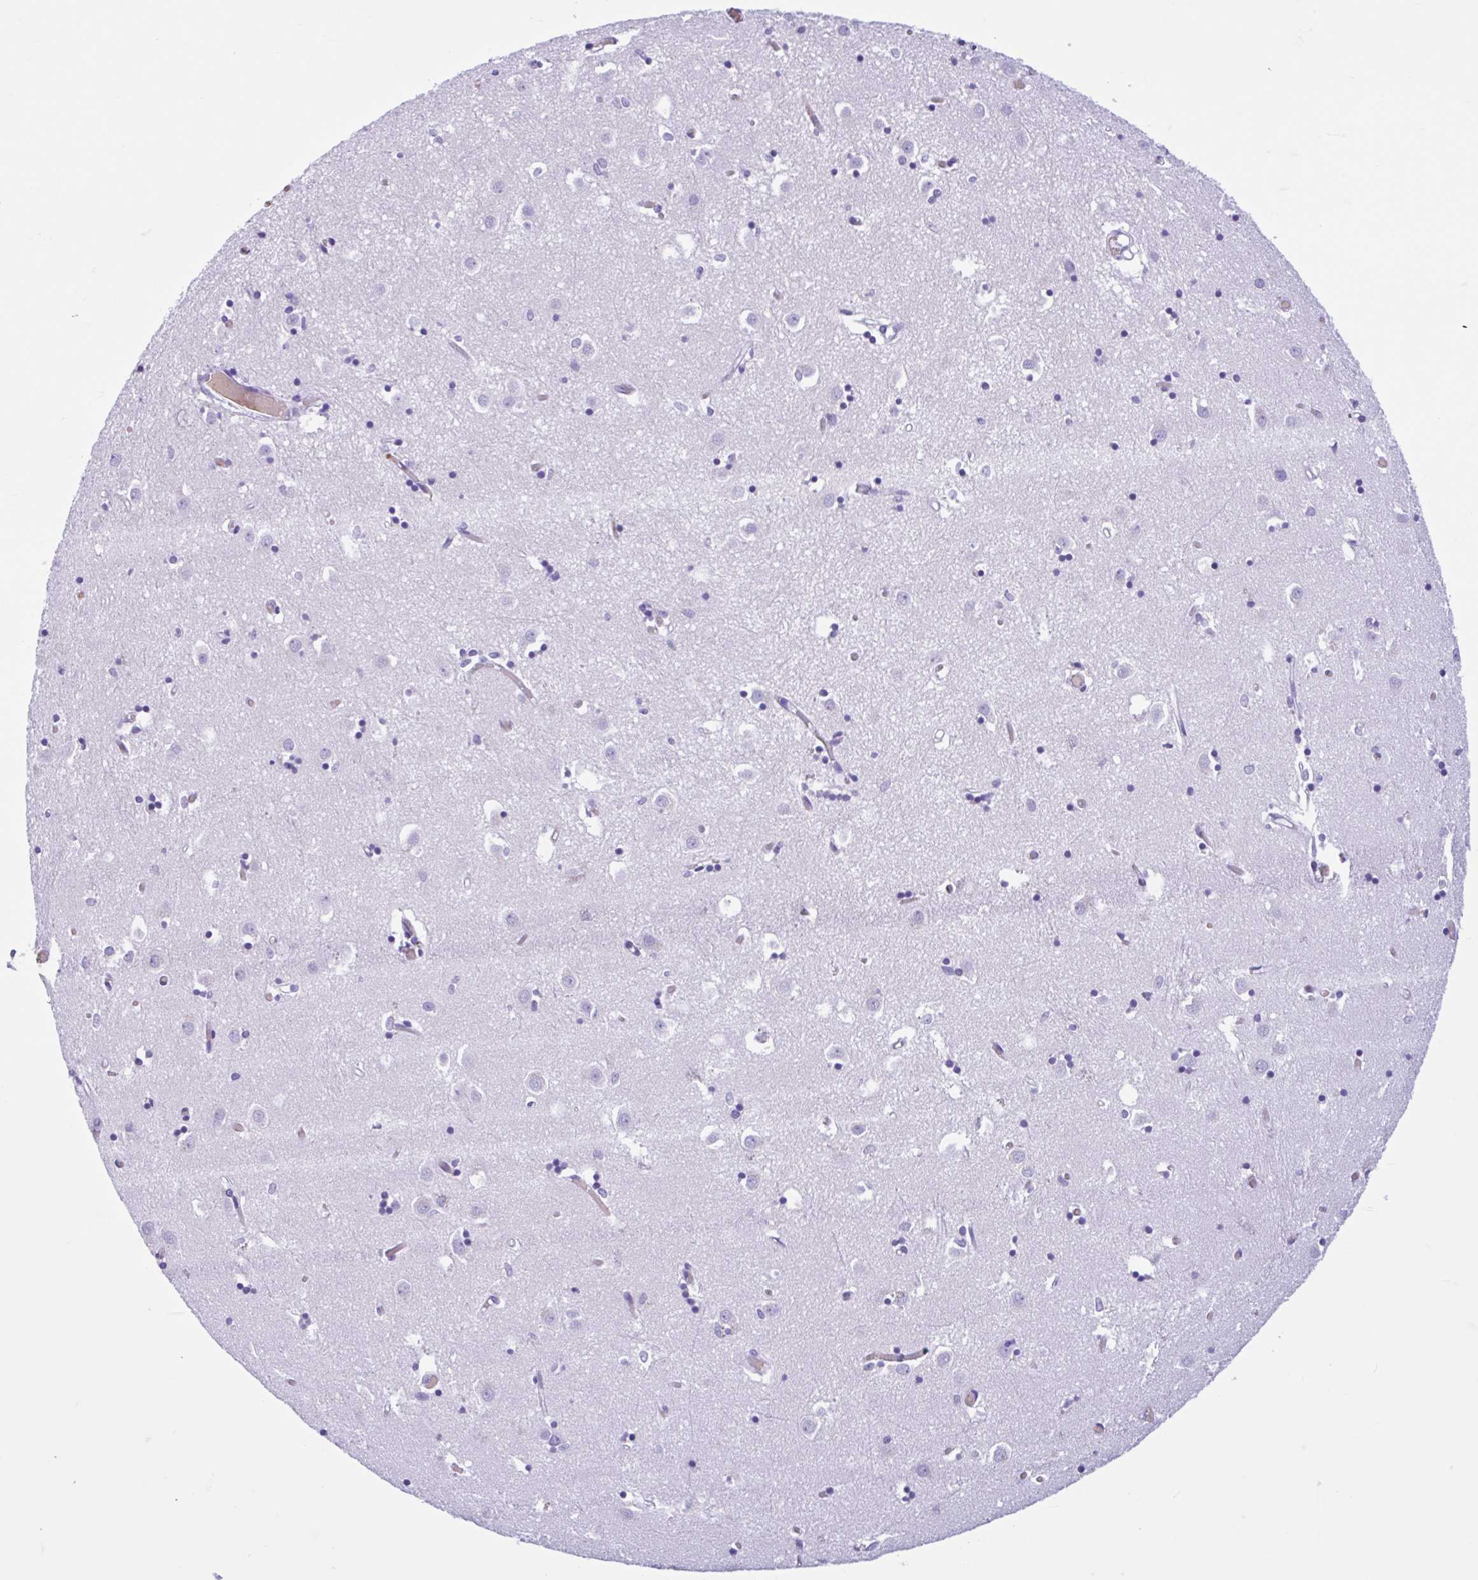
{"staining": {"intensity": "negative", "quantity": "none", "location": "none"}, "tissue": "caudate", "cell_type": "Glial cells", "image_type": "normal", "snomed": [{"axis": "morphology", "description": "Normal tissue, NOS"}, {"axis": "topography", "description": "Lateral ventricle wall"}], "caption": "Micrograph shows no significant protein positivity in glial cells of unremarkable caudate.", "gene": "TMEM79", "patient": {"sex": "male", "age": 70}}